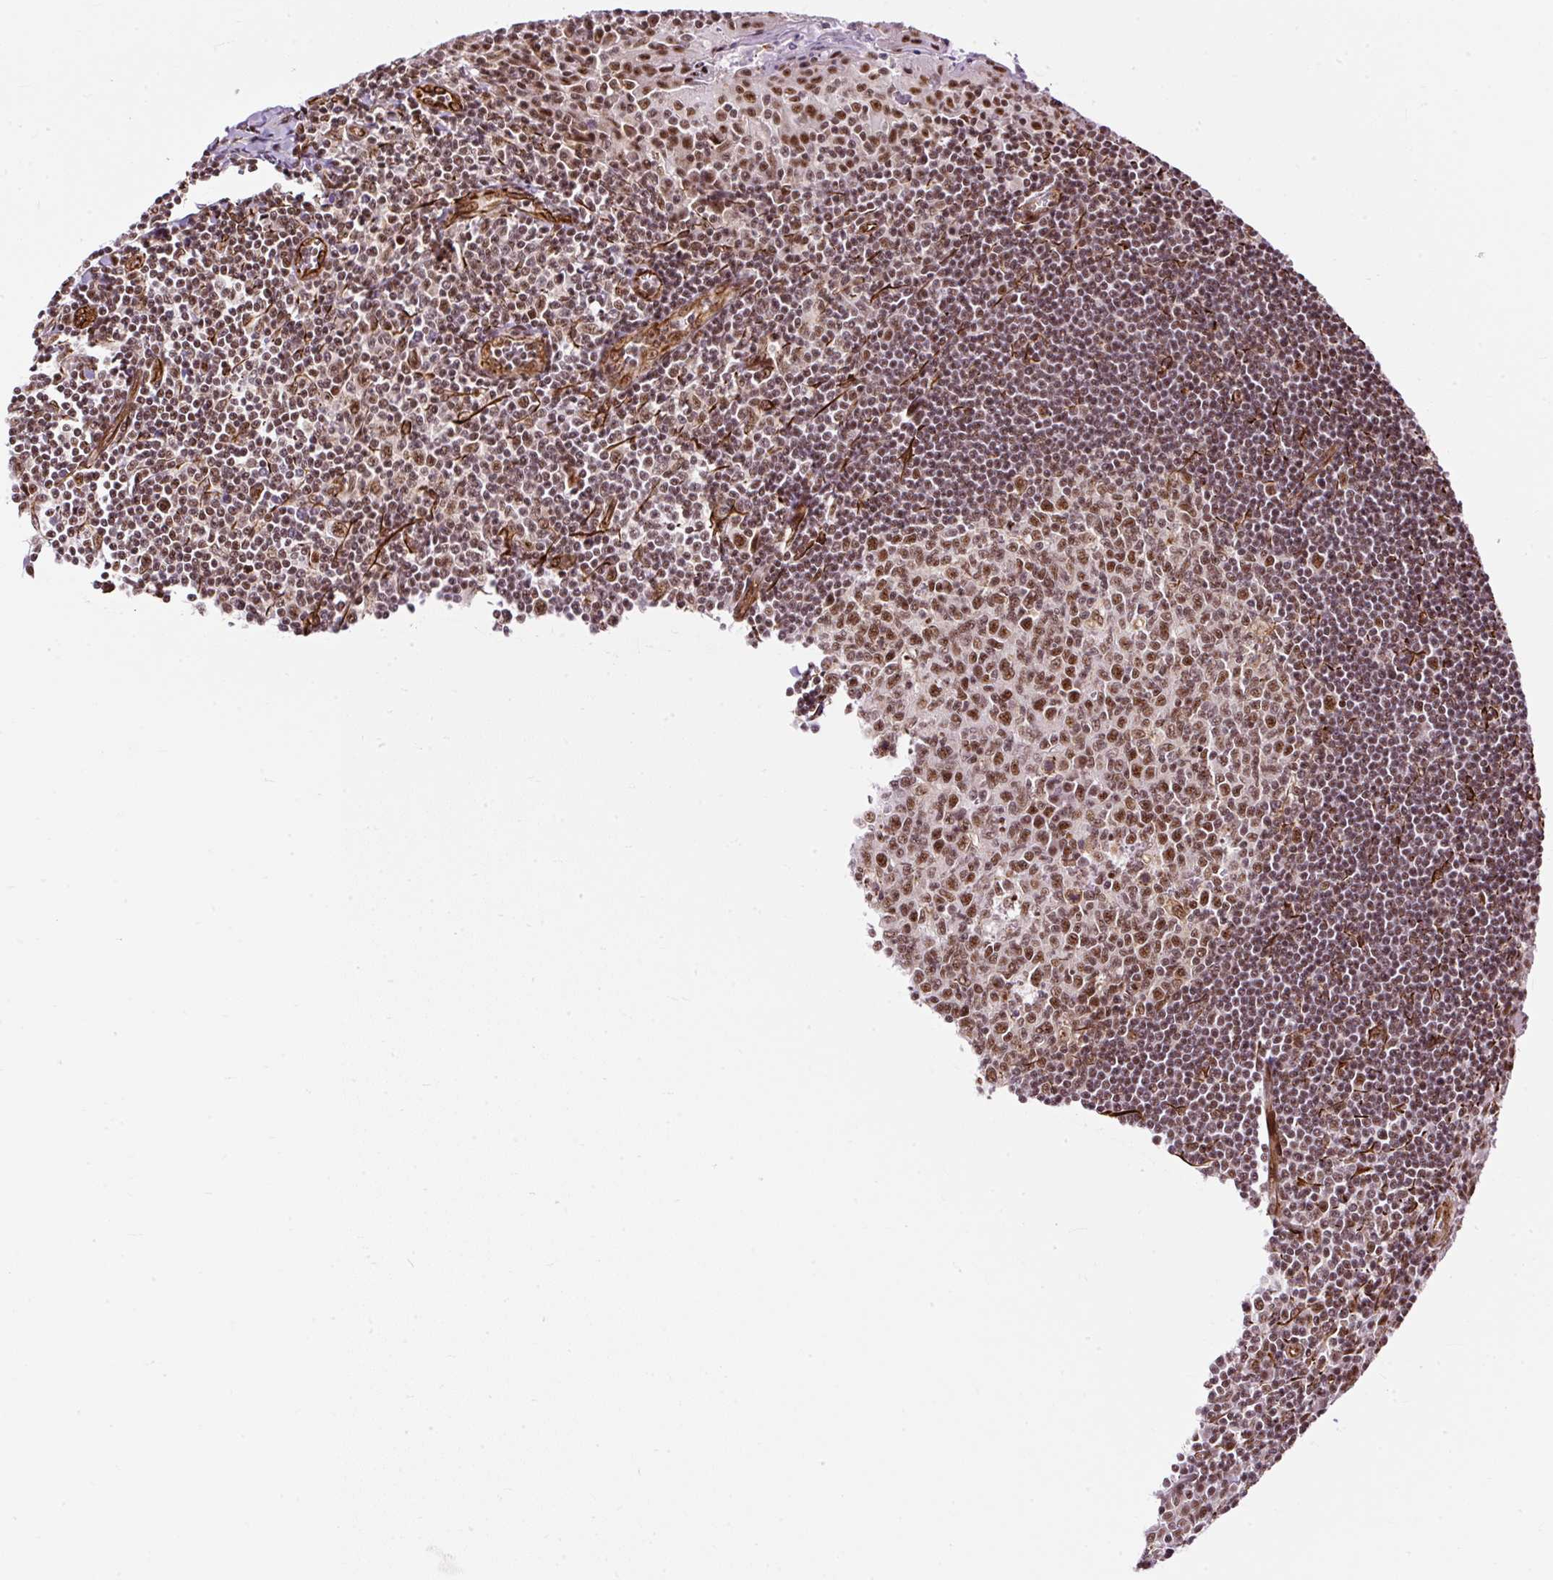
{"staining": {"intensity": "moderate", "quantity": ">75%", "location": "nuclear"}, "tissue": "tonsil", "cell_type": "Germinal center cells", "image_type": "normal", "snomed": [{"axis": "morphology", "description": "Normal tissue, NOS"}, {"axis": "topography", "description": "Tonsil"}], "caption": "The immunohistochemical stain labels moderate nuclear positivity in germinal center cells of normal tonsil. (DAB IHC with brightfield microscopy, high magnification).", "gene": "FMC1", "patient": {"sex": "male", "age": 27}}